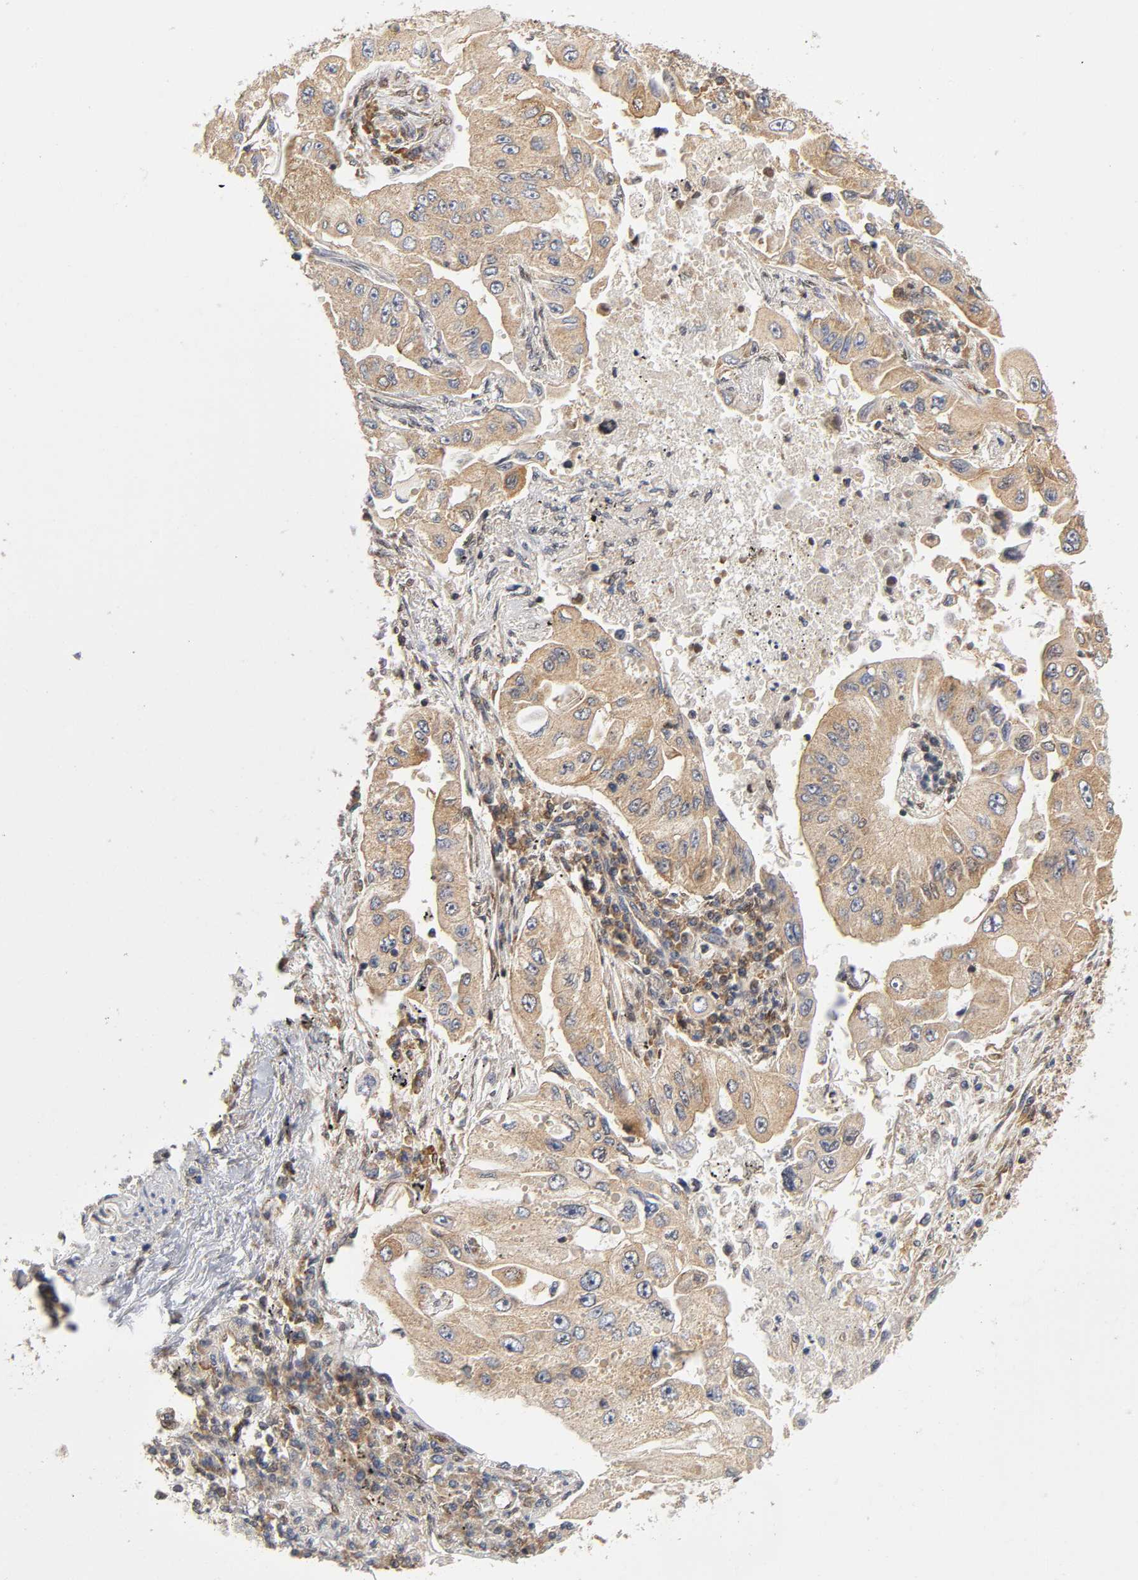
{"staining": {"intensity": "weak", "quantity": ">75%", "location": "cytoplasmic/membranous"}, "tissue": "lung cancer", "cell_type": "Tumor cells", "image_type": "cancer", "snomed": [{"axis": "morphology", "description": "Adenocarcinoma, NOS"}, {"axis": "topography", "description": "Lung"}], "caption": "Human lung cancer stained with a protein marker exhibits weak staining in tumor cells.", "gene": "PAFAH1B1", "patient": {"sex": "male", "age": 84}}